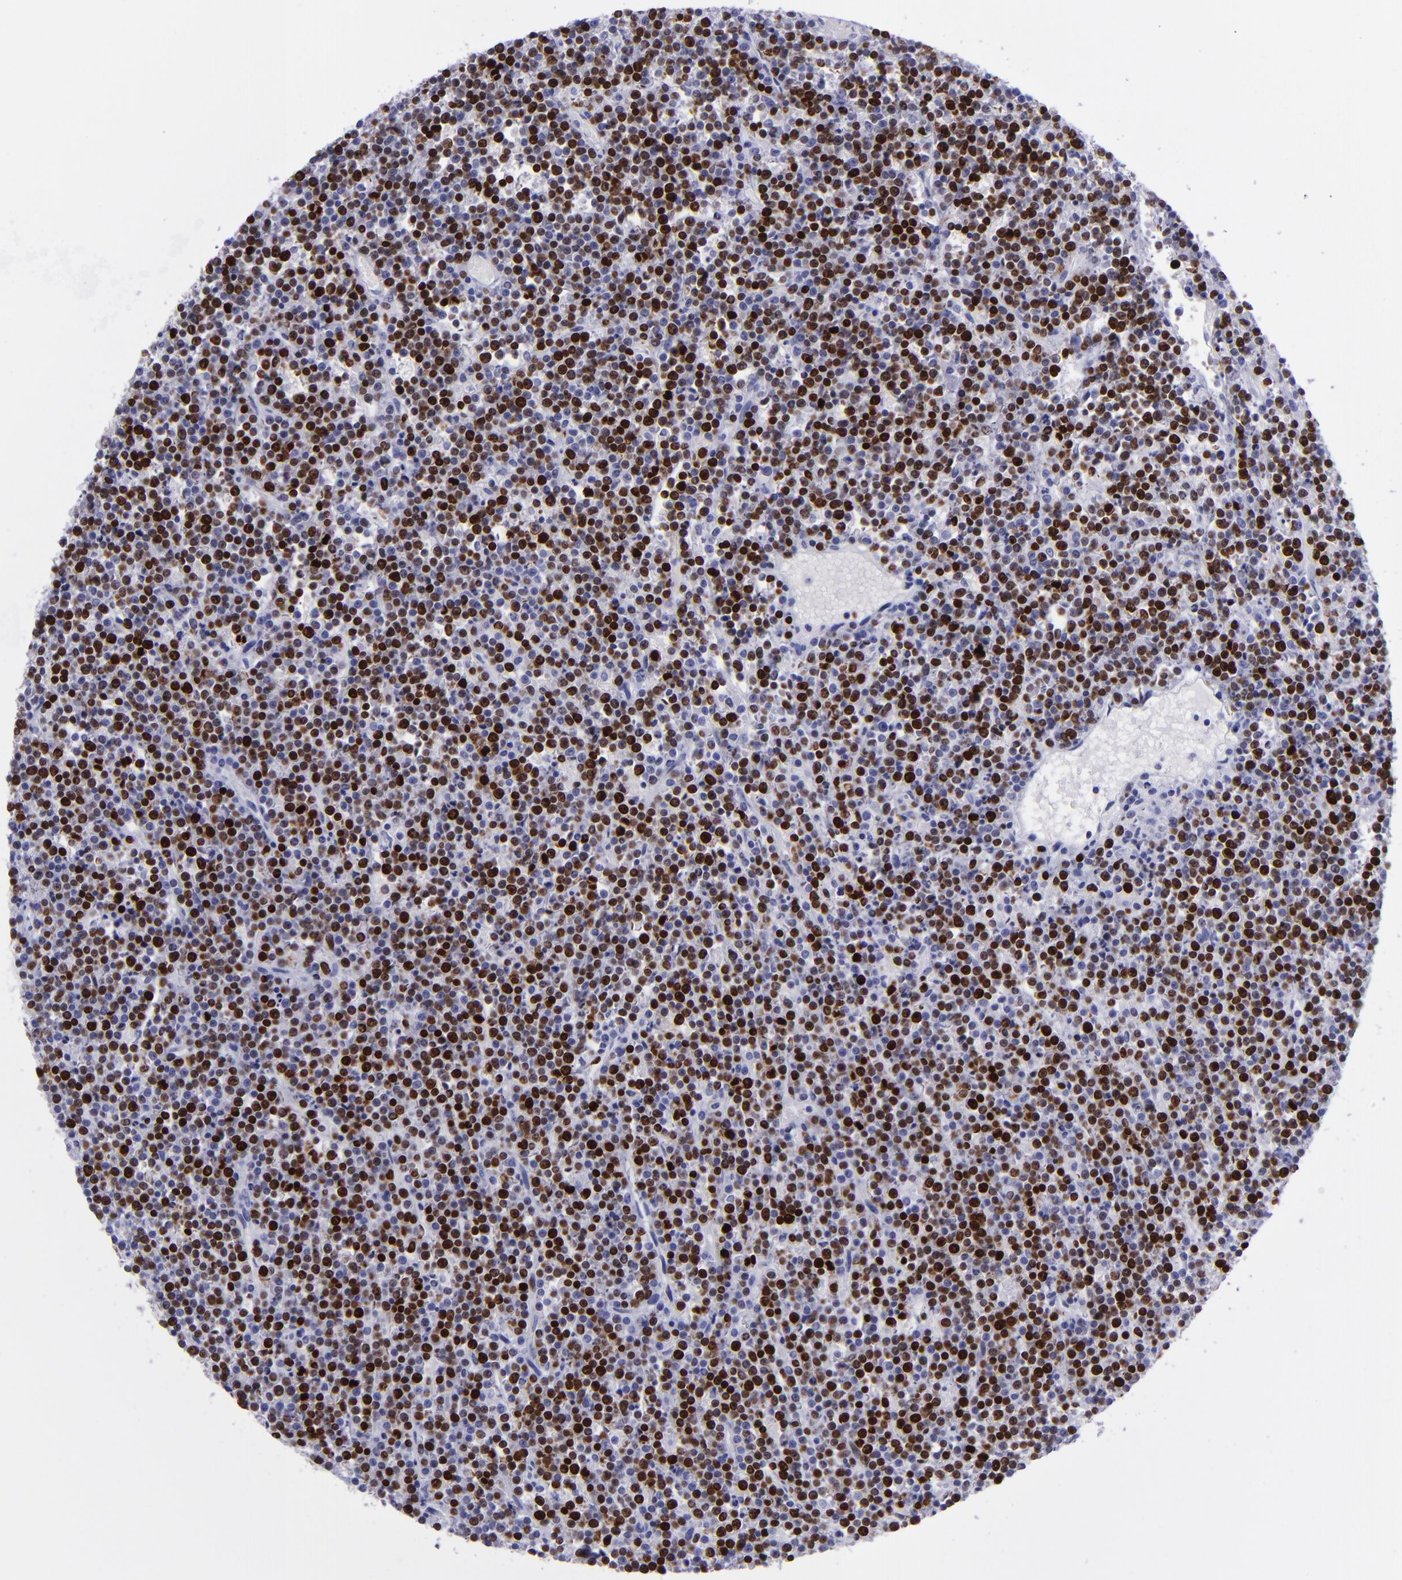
{"staining": {"intensity": "strong", "quantity": ">75%", "location": "nuclear"}, "tissue": "lymphoma", "cell_type": "Tumor cells", "image_type": "cancer", "snomed": [{"axis": "morphology", "description": "Malignant lymphoma, non-Hodgkin's type, High grade"}, {"axis": "topography", "description": "Ovary"}], "caption": "Tumor cells show high levels of strong nuclear positivity in about >75% of cells in high-grade malignant lymphoma, non-Hodgkin's type.", "gene": "TOP2A", "patient": {"sex": "female", "age": 56}}